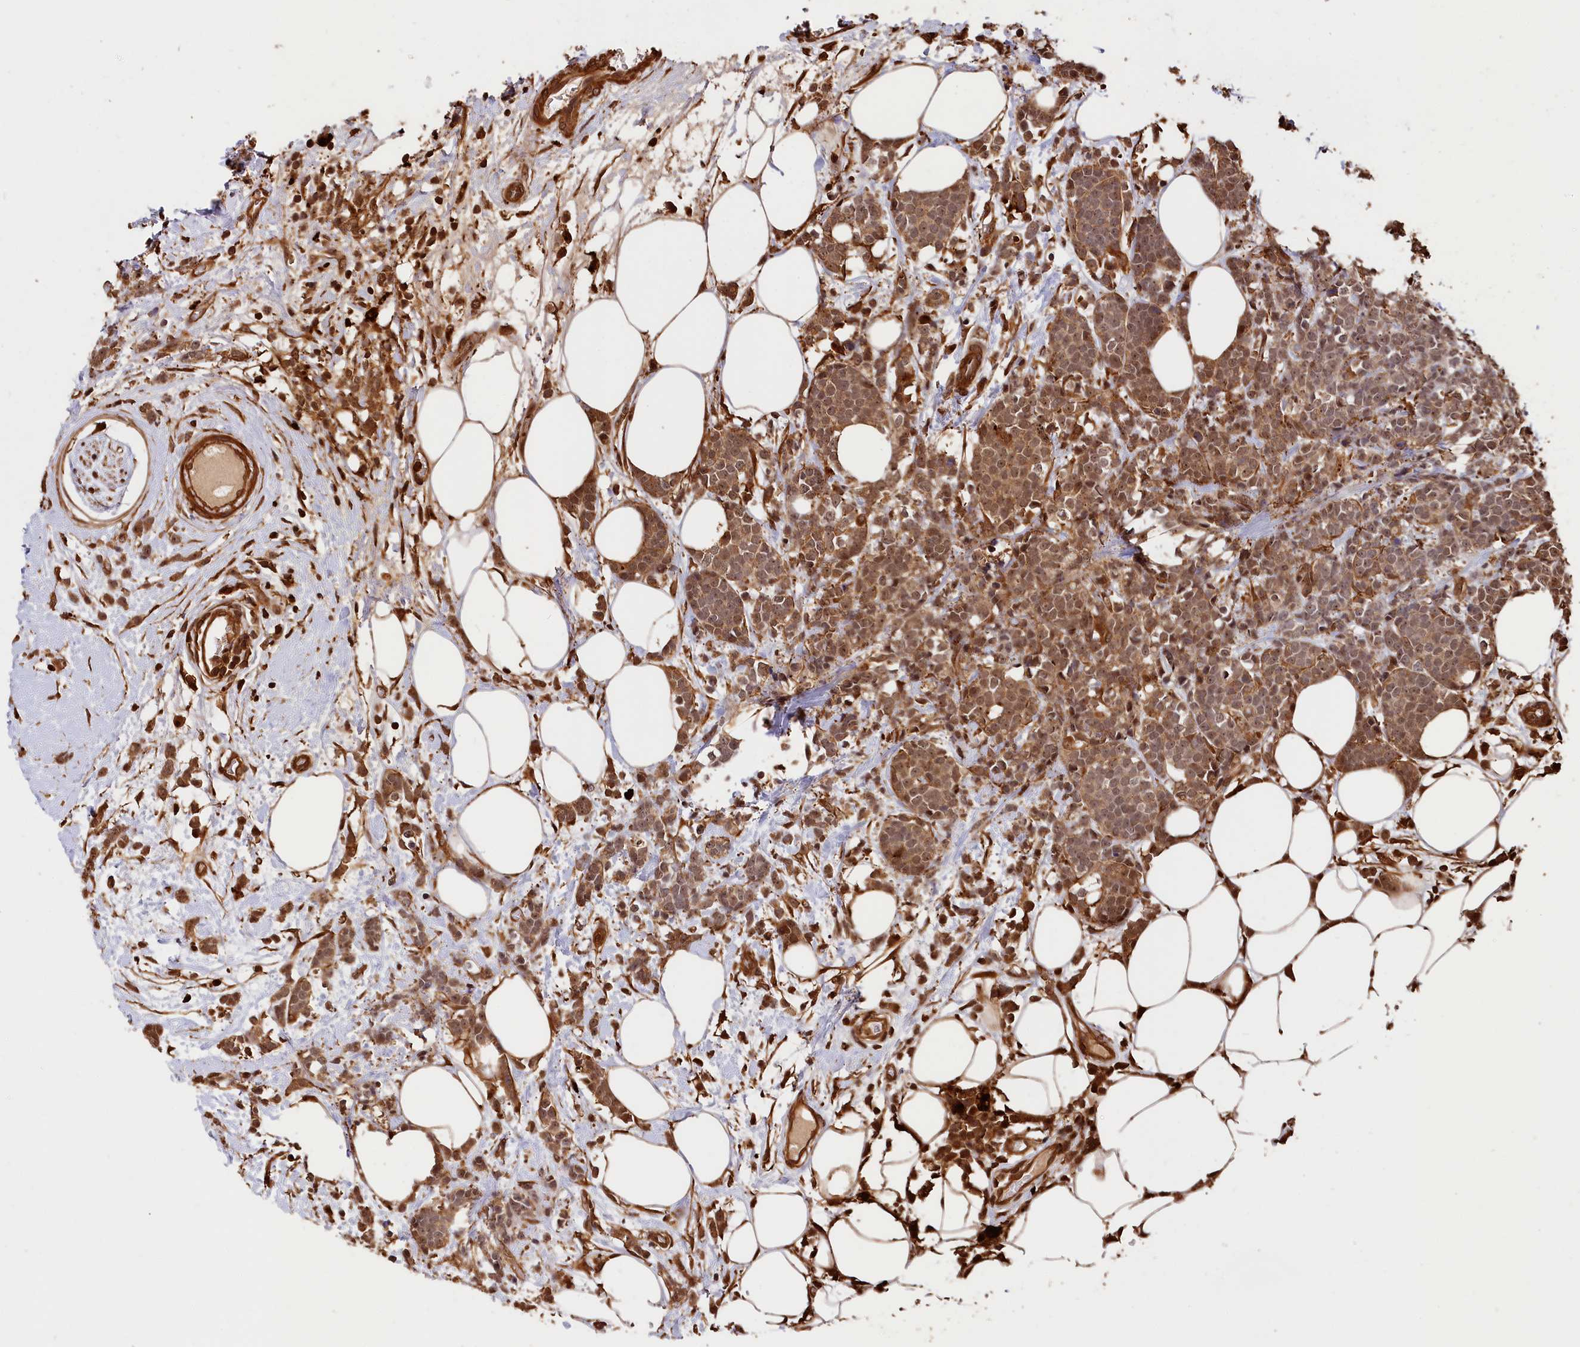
{"staining": {"intensity": "moderate", "quantity": ">75%", "location": "cytoplasmic/membranous,nuclear"}, "tissue": "breast cancer", "cell_type": "Tumor cells", "image_type": "cancer", "snomed": [{"axis": "morphology", "description": "Lobular carcinoma"}, {"axis": "topography", "description": "Breast"}], "caption": "A medium amount of moderate cytoplasmic/membranous and nuclear positivity is identified in approximately >75% of tumor cells in breast cancer tissue.", "gene": "MMP15", "patient": {"sex": "female", "age": 58}}